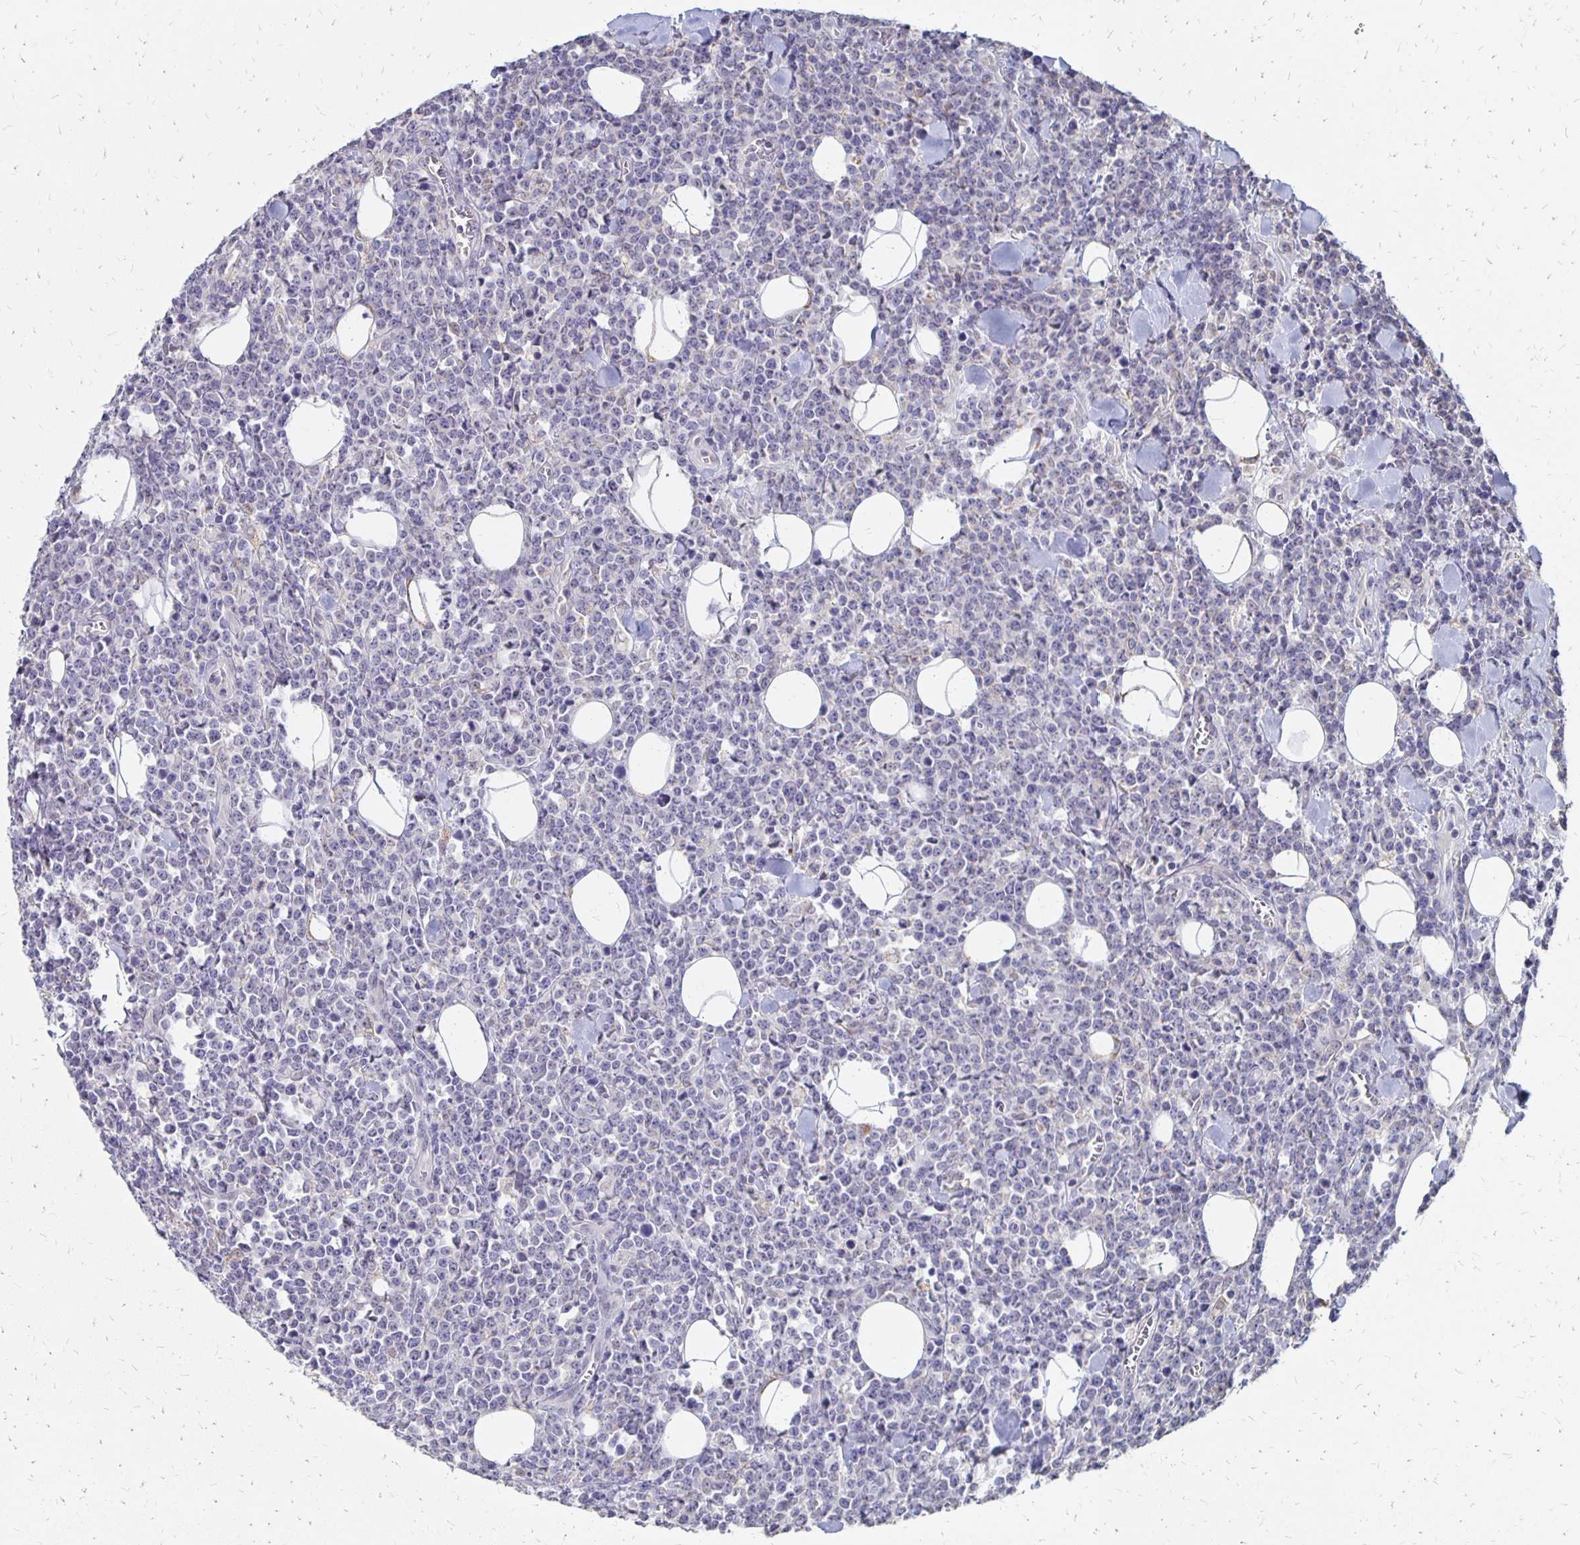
{"staining": {"intensity": "negative", "quantity": "none", "location": "none"}, "tissue": "lymphoma", "cell_type": "Tumor cells", "image_type": "cancer", "snomed": [{"axis": "morphology", "description": "Malignant lymphoma, non-Hodgkin's type, High grade"}, {"axis": "topography", "description": "Small intestine"}], "caption": "IHC of human malignant lymphoma, non-Hodgkin's type (high-grade) displays no positivity in tumor cells.", "gene": "ATOSB", "patient": {"sex": "female", "age": 56}}